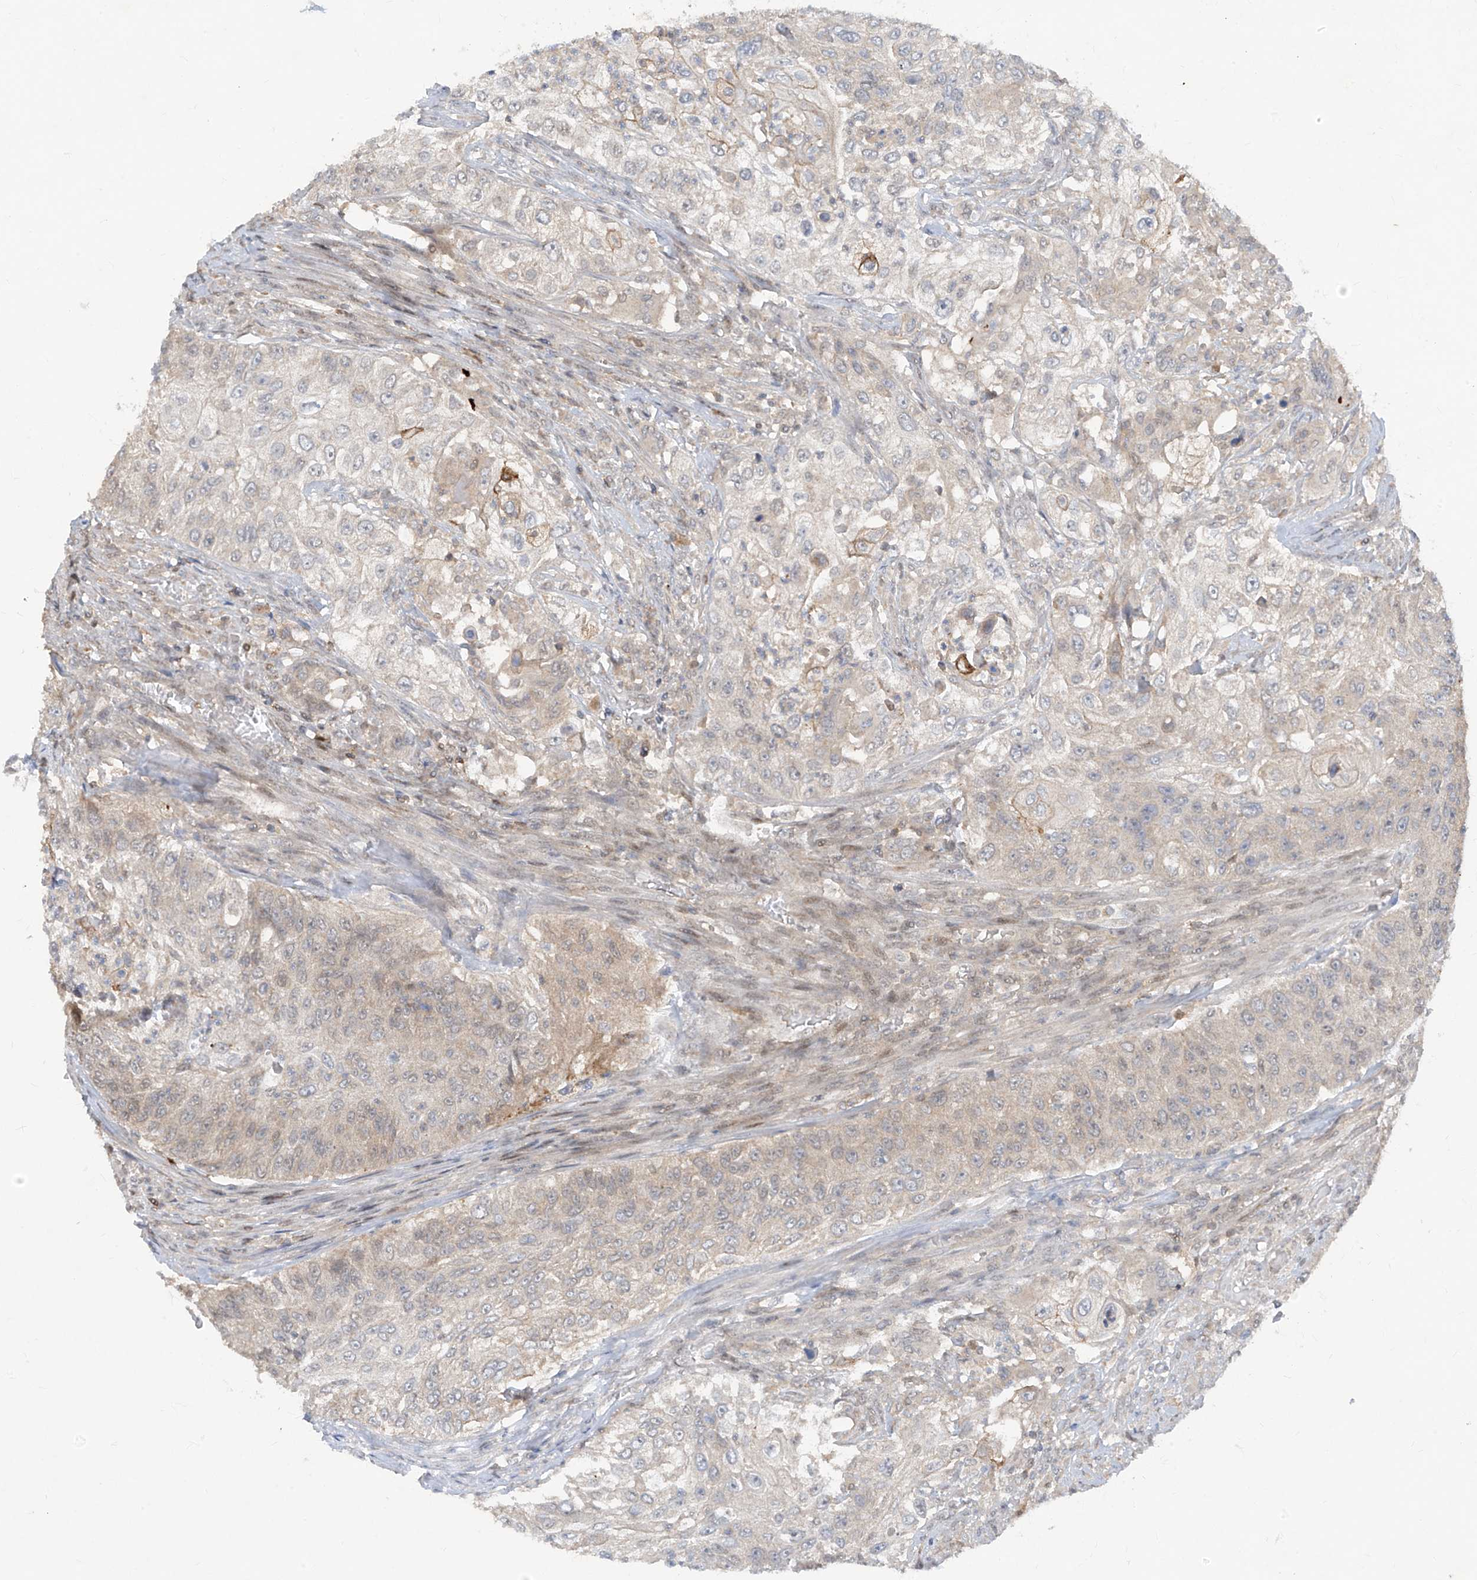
{"staining": {"intensity": "weak", "quantity": "<25%", "location": "cytoplasmic/membranous"}, "tissue": "urothelial cancer", "cell_type": "Tumor cells", "image_type": "cancer", "snomed": [{"axis": "morphology", "description": "Urothelial carcinoma, High grade"}, {"axis": "topography", "description": "Urinary bladder"}], "caption": "Urothelial cancer was stained to show a protein in brown. There is no significant staining in tumor cells.", "gene": "ZNF358", "patient": {"sex": "female", "age": 60}}